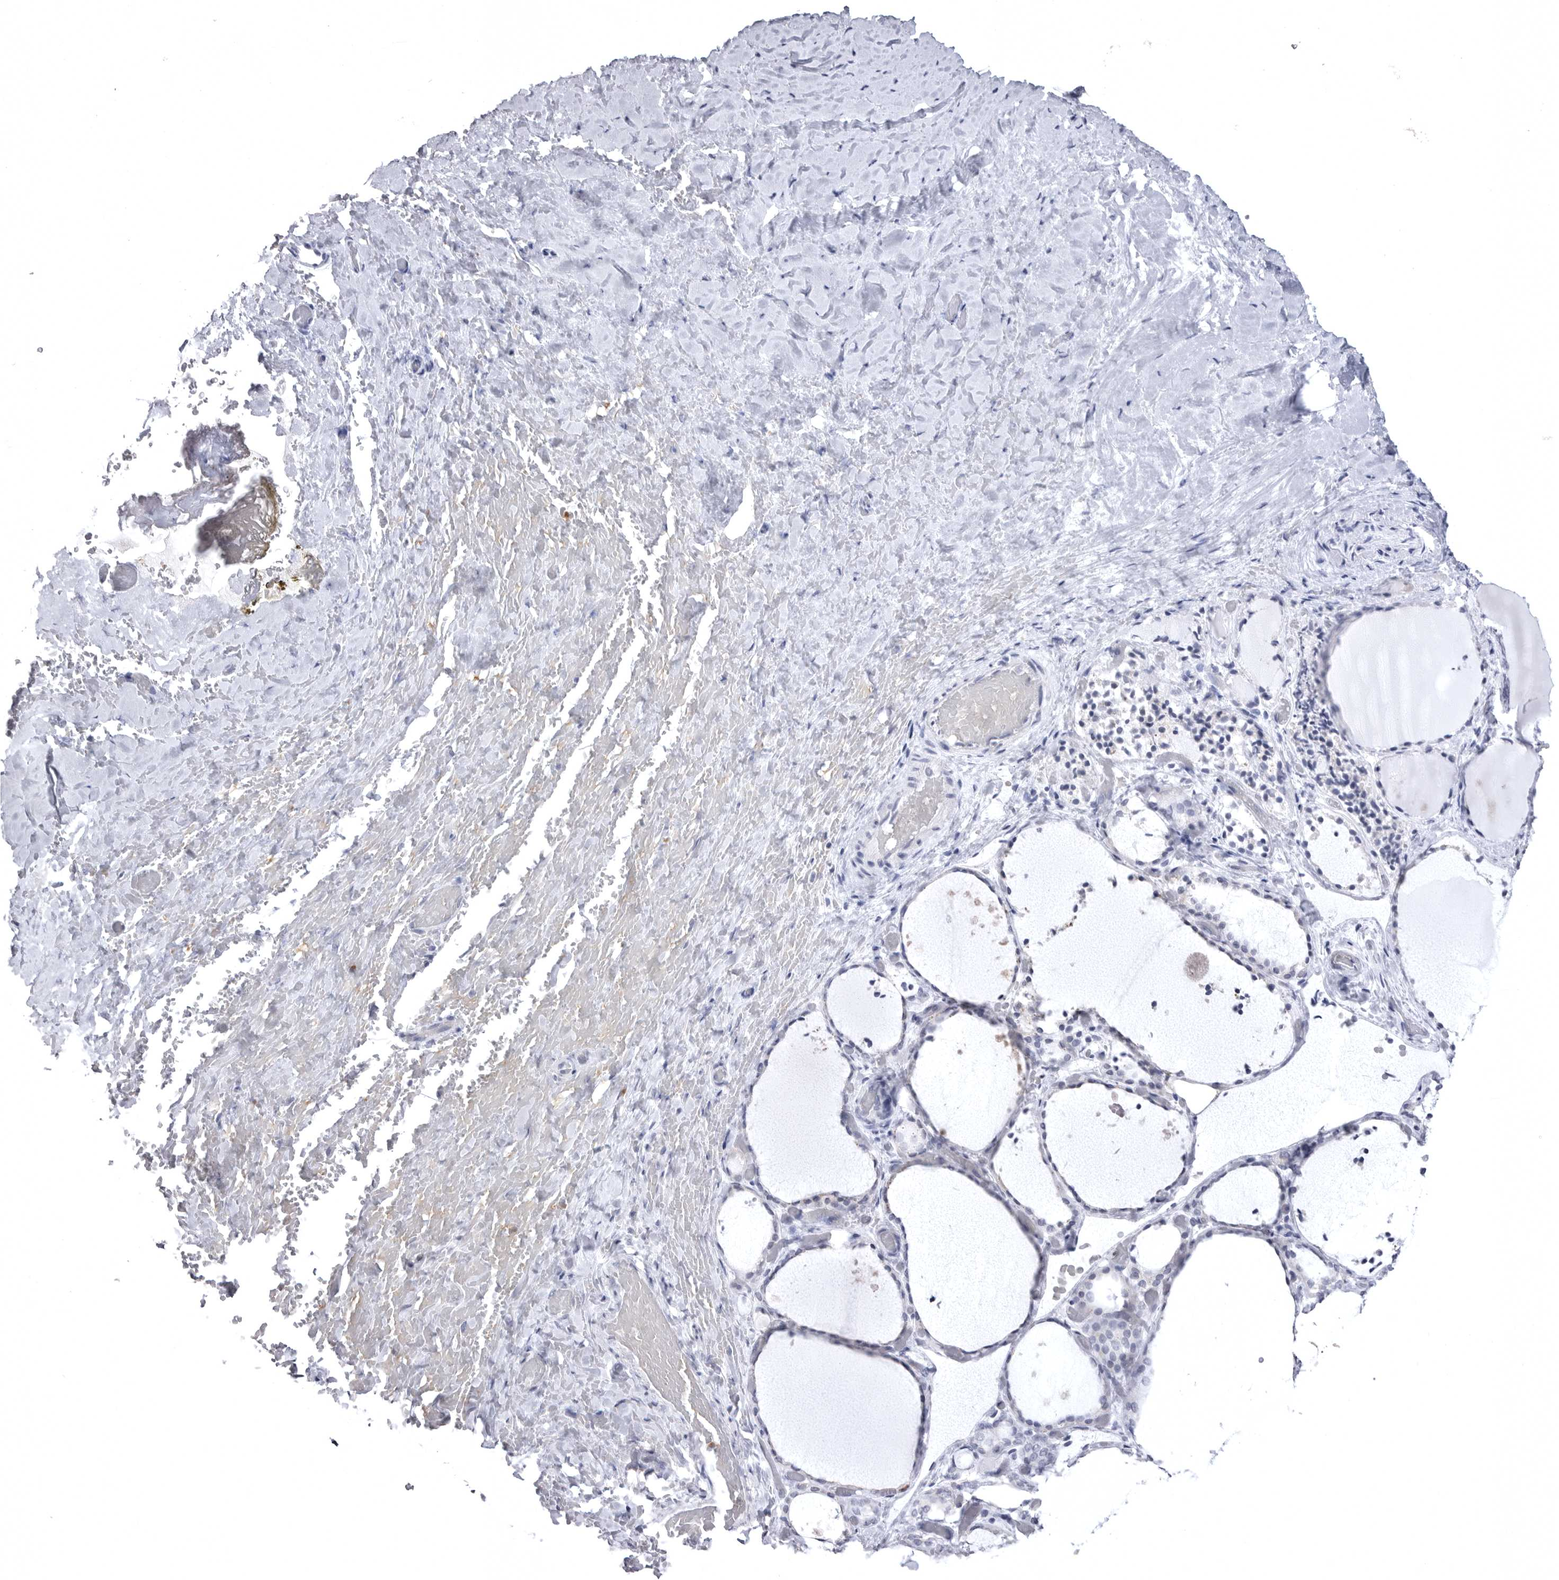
{"staining": {"intensity": "negative", "quantity": "none", "location": "none"}, "tissue": "thyroid gland", "cell_type": "Glandular cells", "image_type": "normal", "snomed": [{"axis": "morphology", "description": "Normal tissue, NOS"}, {"axis": "topography", "description": "Thyroid gland"}], "caption": "An IHC histopathology image of unremarkable thyroid gland is shown. There is no staining in glandular cells of thyroid gland.", "gene": "STAP2", "patient": {"sex": "female", "age": 44}}